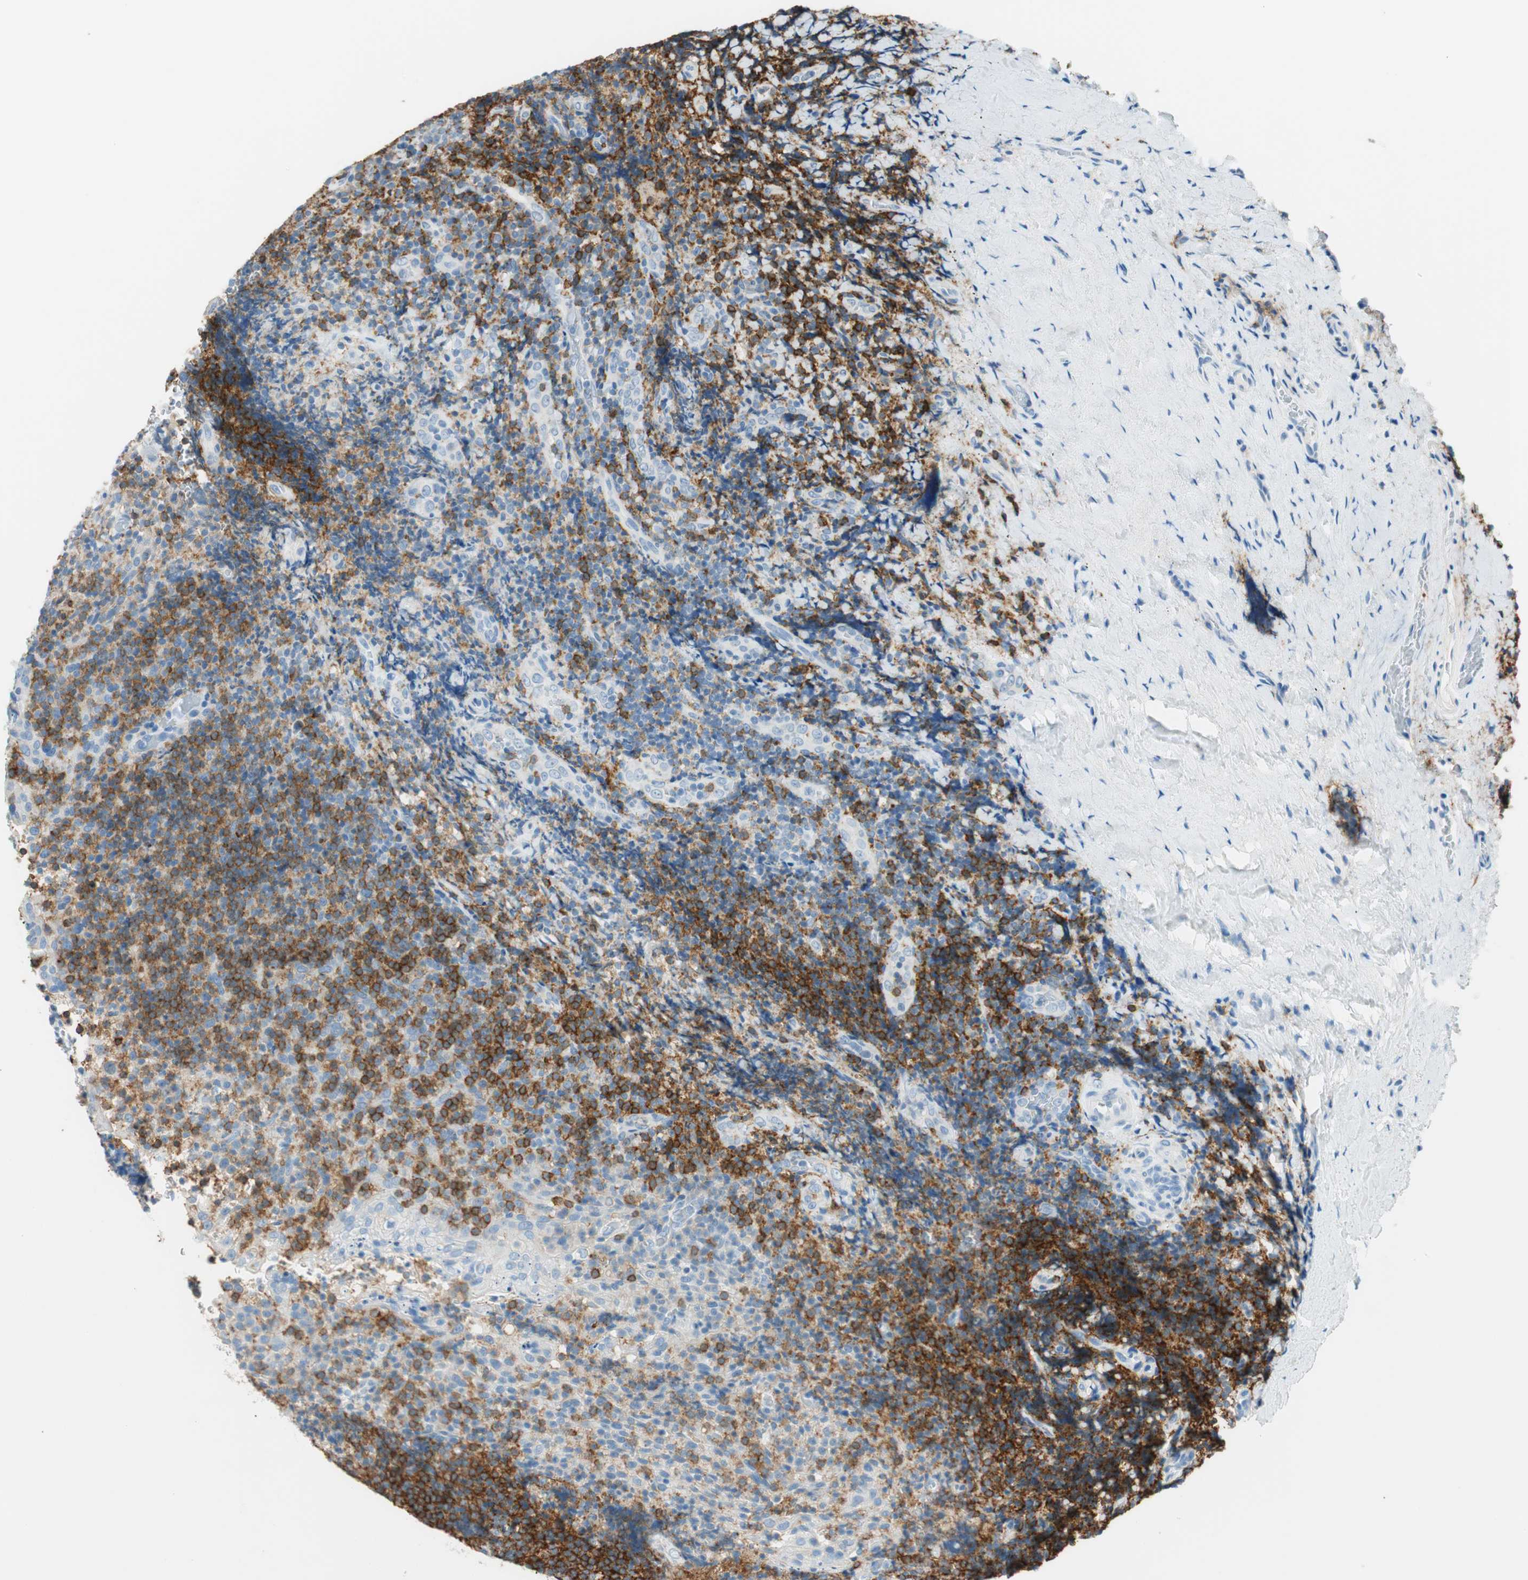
{"staining": {"intensity": "strong", "quantity": "25%-75%", "location": "cytoplasmic/membranous"}, "tissue": "lymphoma", "cell_type": "Tumor cells", "image_type": "cancer", "snomed": [{"axis": "morphology", "description": "Malignant lymphoma, non-Hodgkin's type, High grade"}, {"axis": "topography", "description": "Tonsil"}], "caption": "A high amount of strong cytoplasmic/membranous positivity is appreciated in approximately 25%-75% of tumor cells in lymphoma tissue. (brown staining indicates protein expression, while blue staining denotes nuclei).", "gene": "TNFRSF13C", "patient": {"sex": "female", "age": 36}}